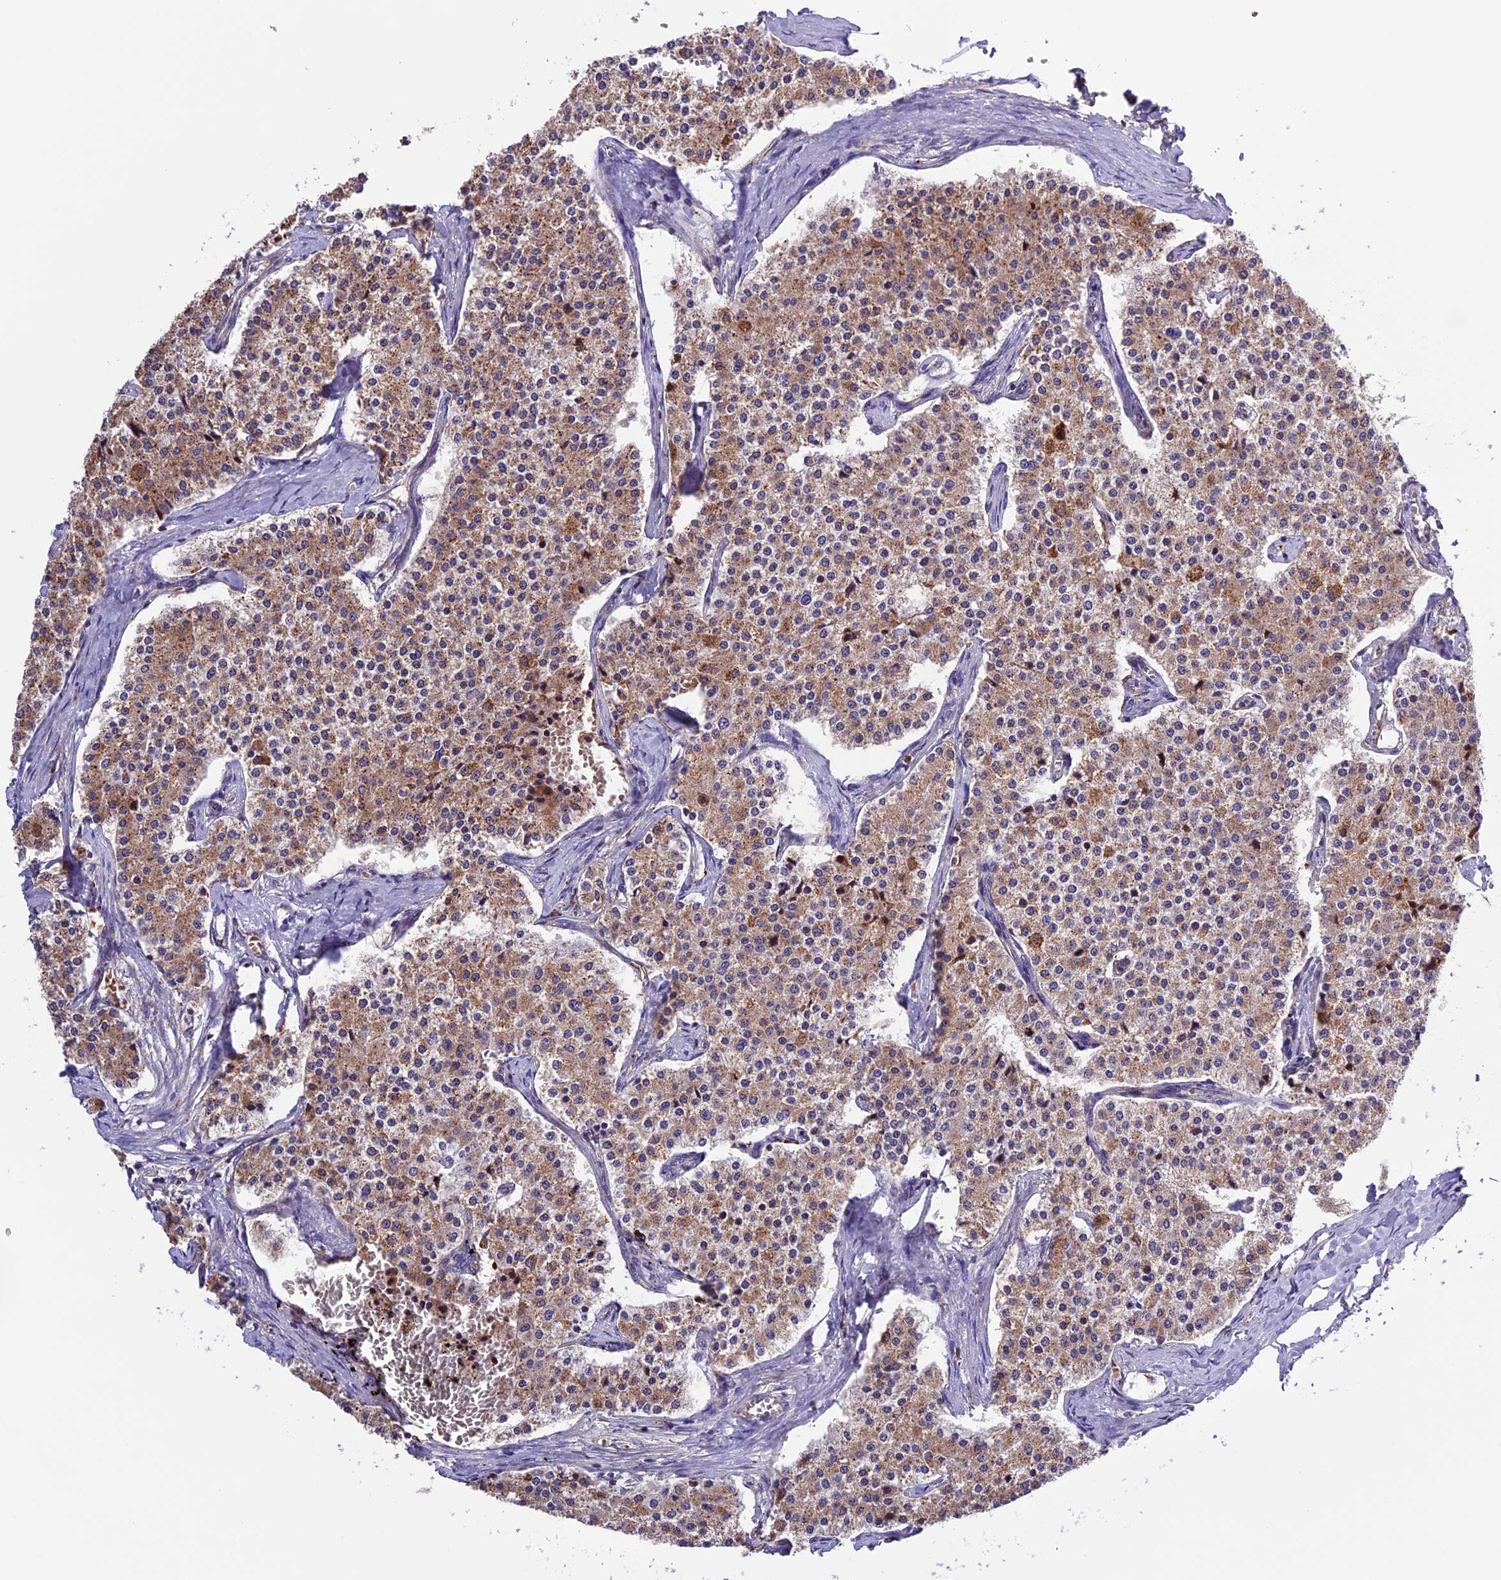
{"staining": {"intensity": "moderate", "quantity": ">75%", "location": "cytoplasmic/membranous"}, "tissue": "carcinoid", "cell_type": "Tumor cells", "image_type": "cancer", "snomed": [{"axis": "morphology", "description": "Carcinoid, malignant, NOS"}, {"axis": "topography", "description": "Colon"}], "caption": "About >75% of tumor cells in human carcinoid (malignant) reveal moderate cytoplasmic/membranous protein positivity as visualized by brown immunohistochemical staining.", "gene": "METTL22", "patient": {"sex": "female", "age": 52}}